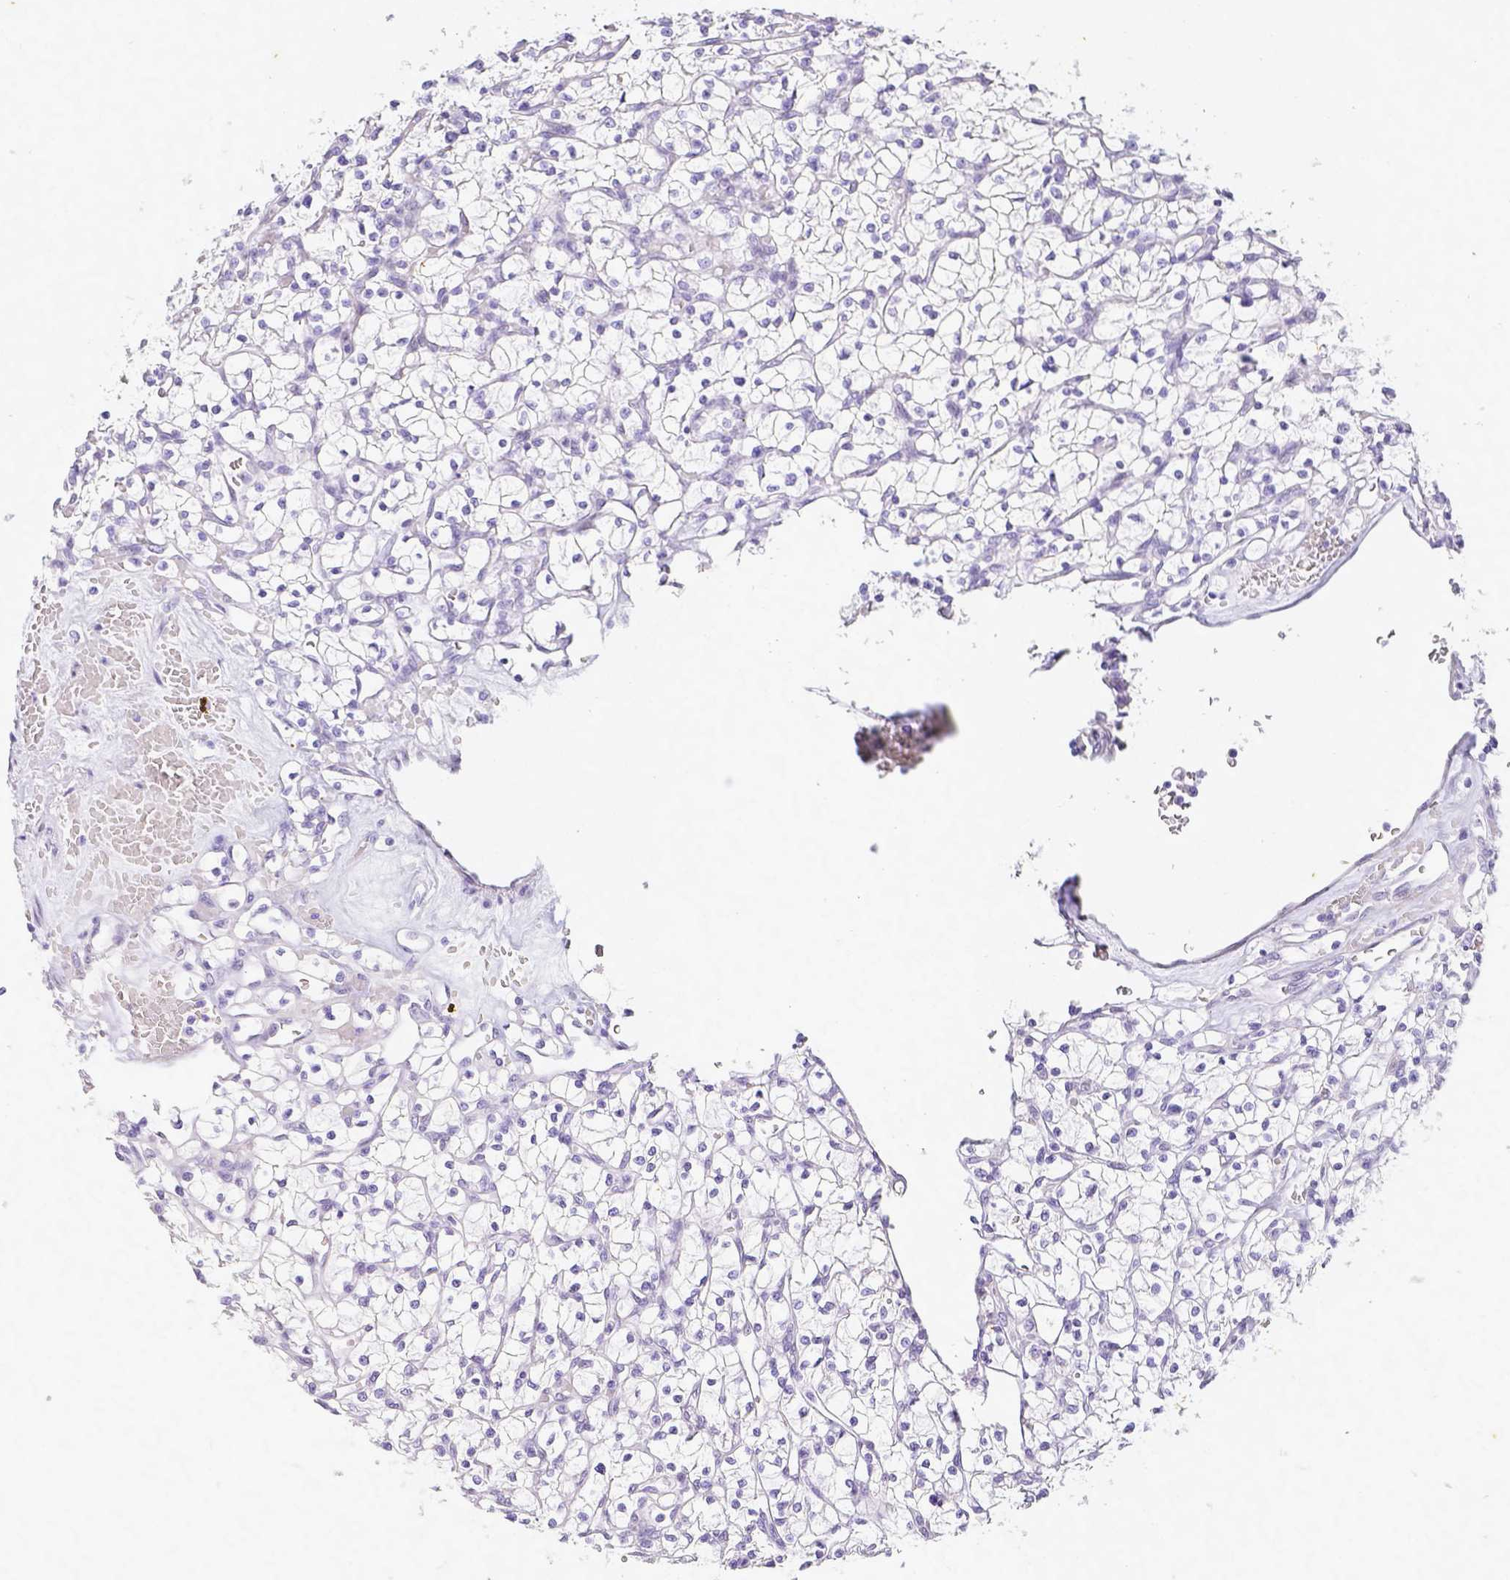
{"staining": {"intensity": "negative", "quantity": "none", "location": "none"}, "tissue": "renal cancer", "cell_type": "Tumor cells", "image_type": "cancer", "snomed": [{"axis": "morphology", "description": "Adenocarcinoma, NOS"}, {"axis": "topography", "description": "Kidney"}], "caption": "Adenocarcinoma (renal) was stained to show a protein in brown. There is no significant expression in tumor cells.", "gene": "ARHGAP36", "patient": {"sex": "female", "age": 64}}